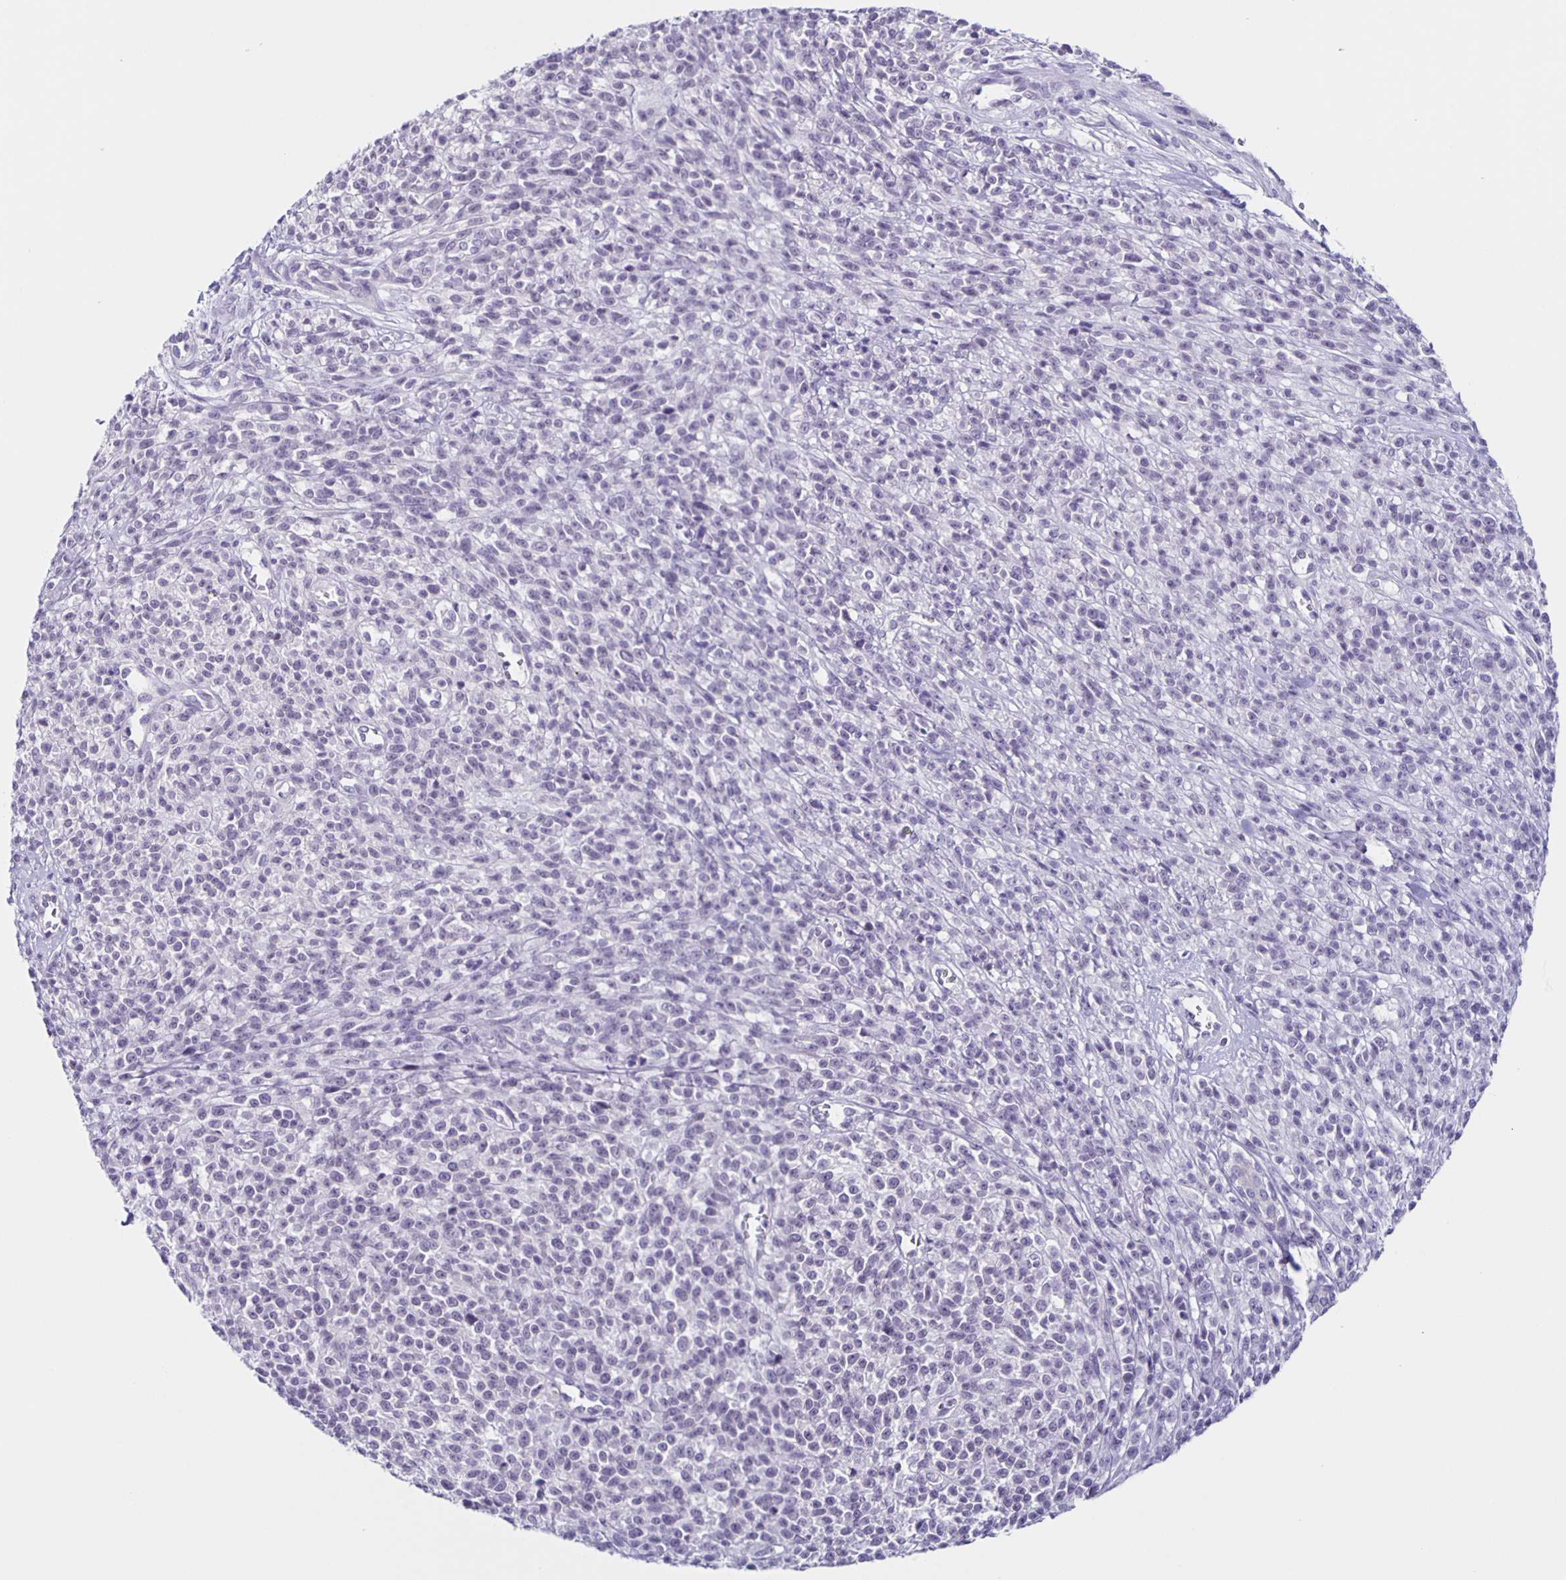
{"staining": {"intensity": "negative", "quantity": "none", "location": "none"}, "tissue": "melanoma", "cell_type": "Tumor cells", "image_type": "cancer", "snomed": [{"axis": "morphology", "description": "Malignant melanoma, NOS"}, {"axis": "topography", "description": "Skin"}, {"axis": "topography", "description": "Skin of trunk"}], "caption": "The immunohistochemistry (IHC) micrograph has no significant positivity in tumor cells of melanoma tissue.", "gene": "SLC12A3", "patient": {"sex": "male", "age": 74}}